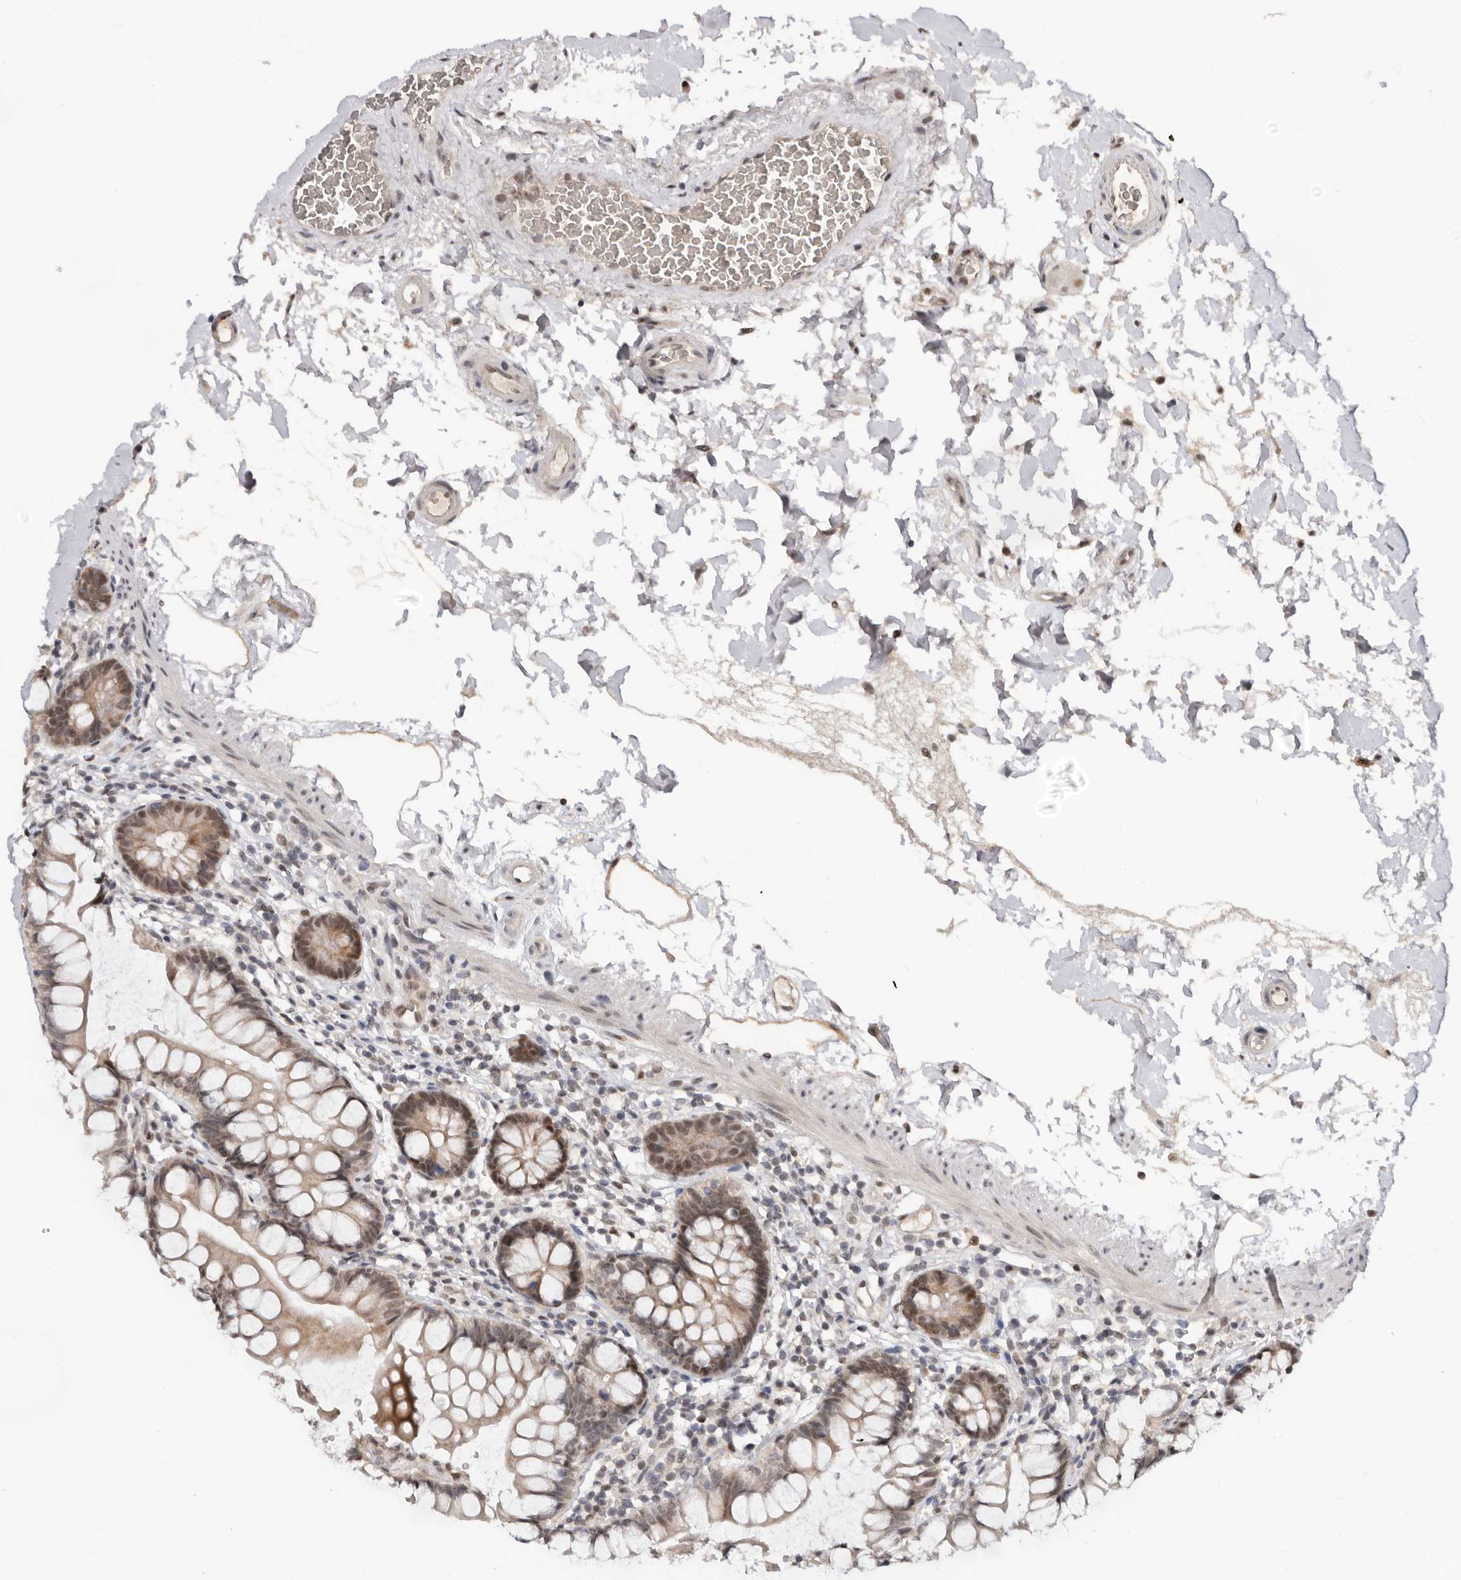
{"staining": {"intensity": "moderate", "quantity": "25%-75%", "location": "cytoplasmic/membranous,nuclear"}, "tissue": "small intestine", "cell_type": "Glandular cells", "image_type": "normal", "snomed": [{"axis": "morphology", "description": "Normal tissue, NOS"}, {"axis": "topography", "description": "Small intestine"}], "caption": "Moderate cytoplasmic/membranous,nuclear protein staining is seen in approximately 25%-75% of glandular cells in small intestine. The staining is performed using DAB (3,3'-diaminobenzidine) brown chromogen to label protein expression. The nuclei are counter-stained blue using hematoxylin.", "gene": "BRCA2", "patient": {"sex": "female", "age": 84}}